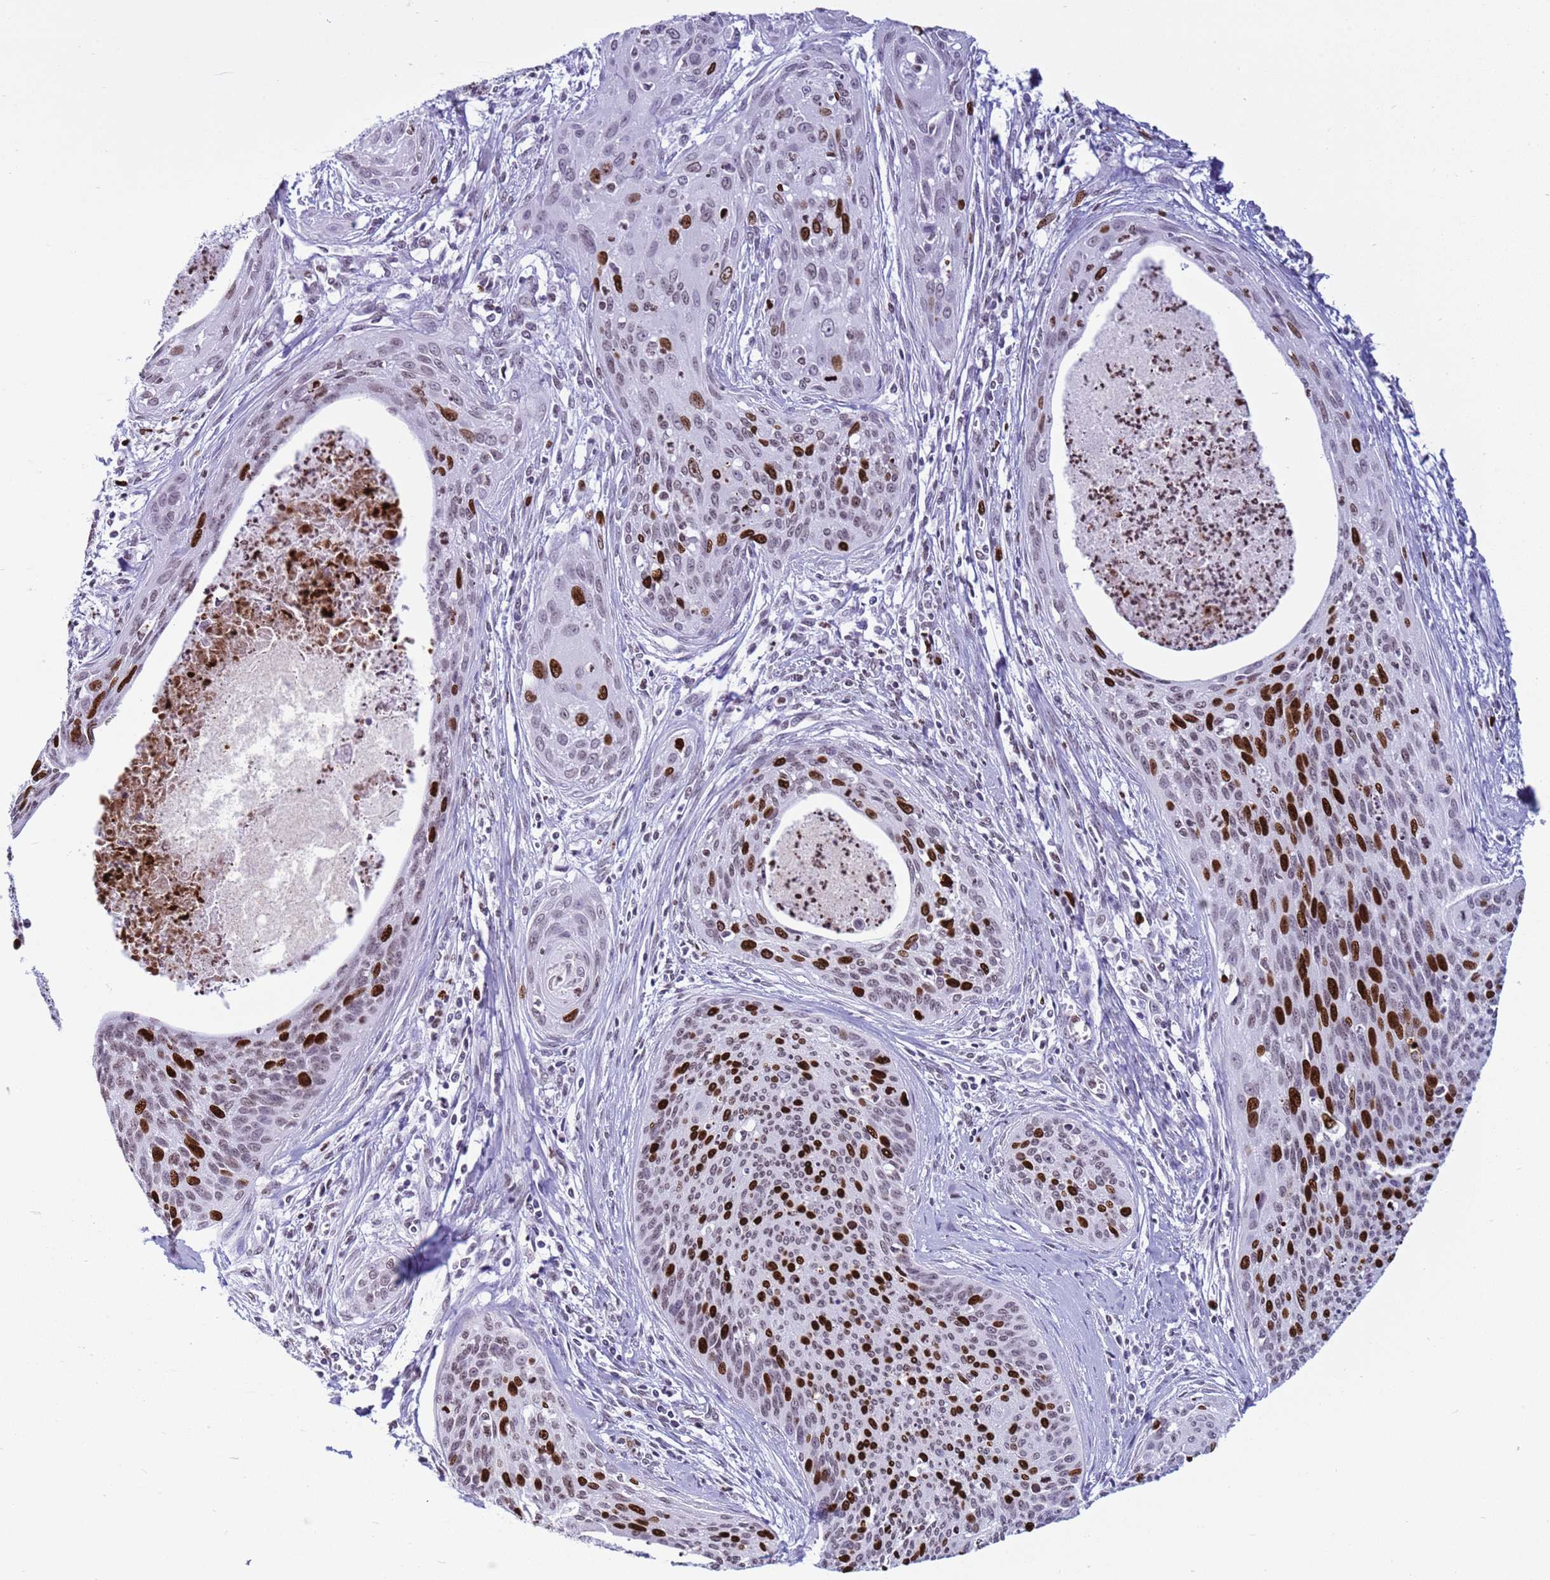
{"staining": {"intensity": "strong", "quantity": "25%-75%", "location": "nuclear"}, "tissue": "cervical cancer", "cell_type": "Tumor cells", "image_type": "cancer", "snomed": [{"axis": "morphology", "description": "Squamous cell carcinoma, NOS"}, {"axis": "topography", "description": "Cervix"}], "caption": "Brown immunohistochemical staining in cervical squamous cell carcinoma displays strong nuclear positivity in approximately 25%-75% of tumor cells.", "gene": "H4C8", "patient": {"sex": "female", "age": 55}}